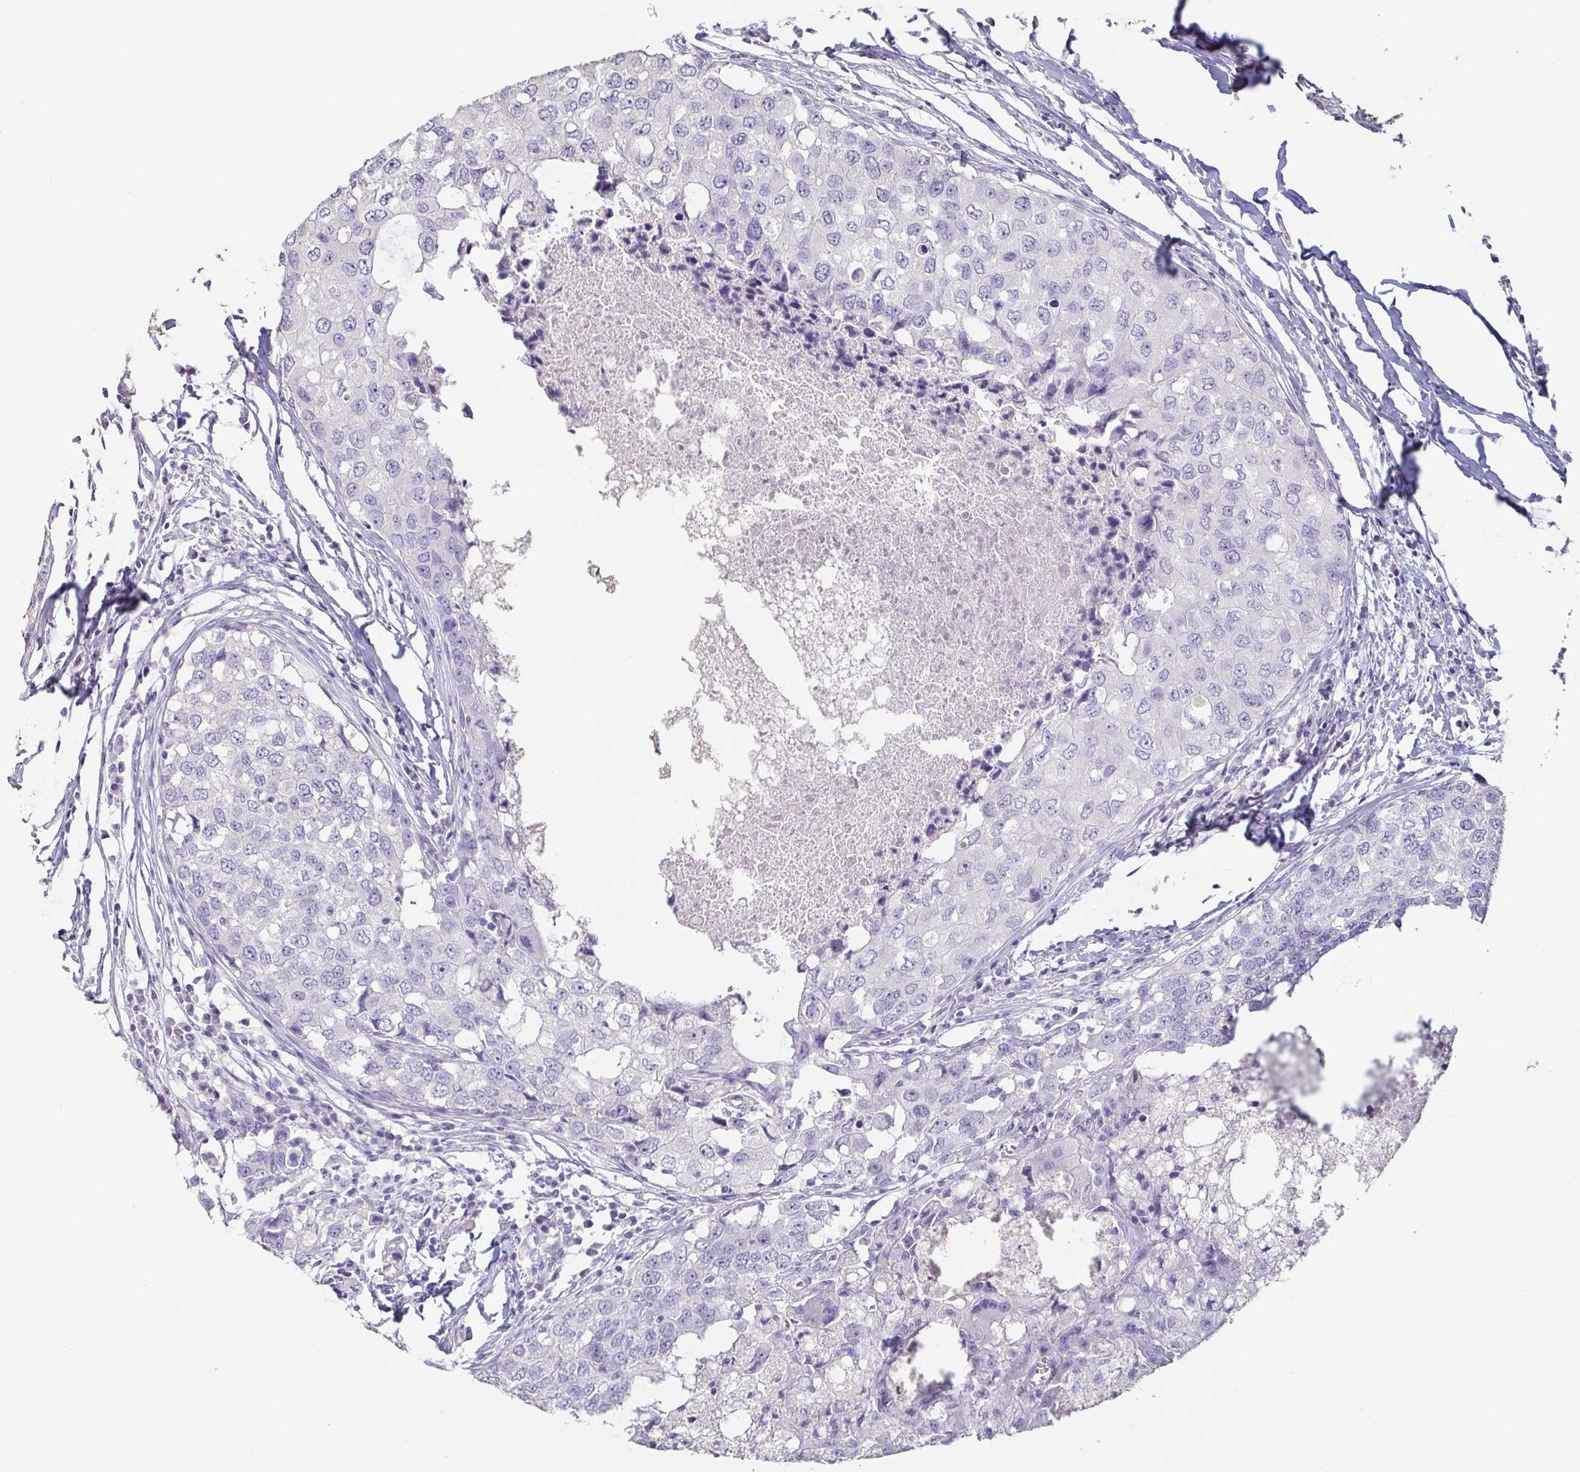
{"staining": {"intensity": "negative", "quantity": "none", "location": "none"}, "tissue": "breast cancer", "cell_type": "Tumor cells", "image_type": "cancer", "snomed": [{"axis": "morphology", "description": "Duct carcinoma"}, {"axis": "topography", "description": "Breast"}], "caption": "Tumor cells show no significant protein positivity in invasive ductal carcinoma (breast). The staining is performed using DAB (3,3'-diaminobenzidine) brown chromogen with nuclei counter-stained in using hematoxylin.", "gene": "BPIFA2", "patient": {"sex": "female", "age": 27}}